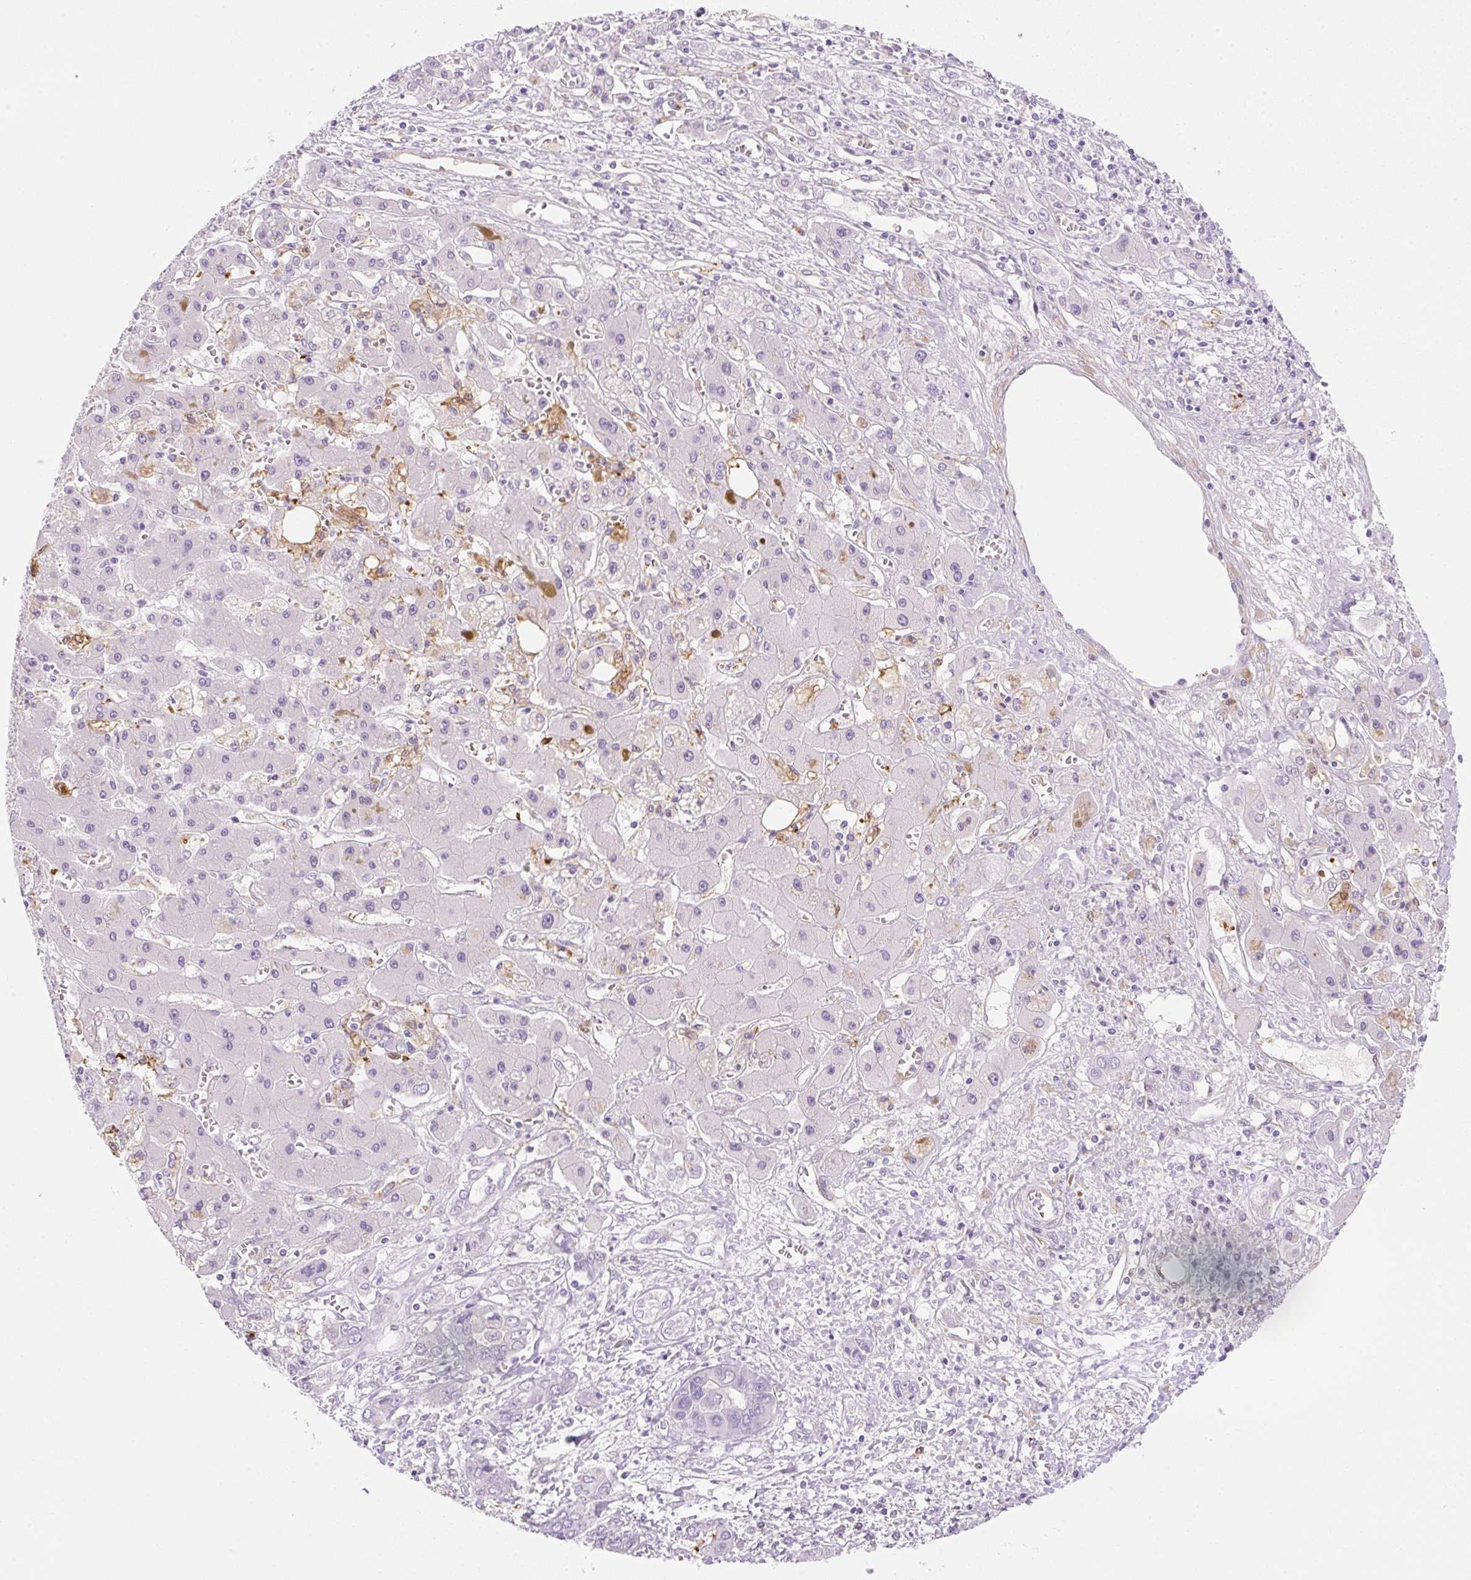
{"staining": {"intensity": "negative", "quantity": "none", "location": "none"}, "tissue": "liver cancer", "cell_type": "Tumor cells", "image_type": "cancer", "snomed": [{"axis": "morphology", "description": "Cholangiocarcinoma"}, {"axis": "topography", "description": "Liver"}], "caption": "A micrograph of liver cholangiocarcinoma stained for a protein displays no brown staining in tumor cells.", "gene": "FABP5", "patient": {"sex": "male", "age": 67}}